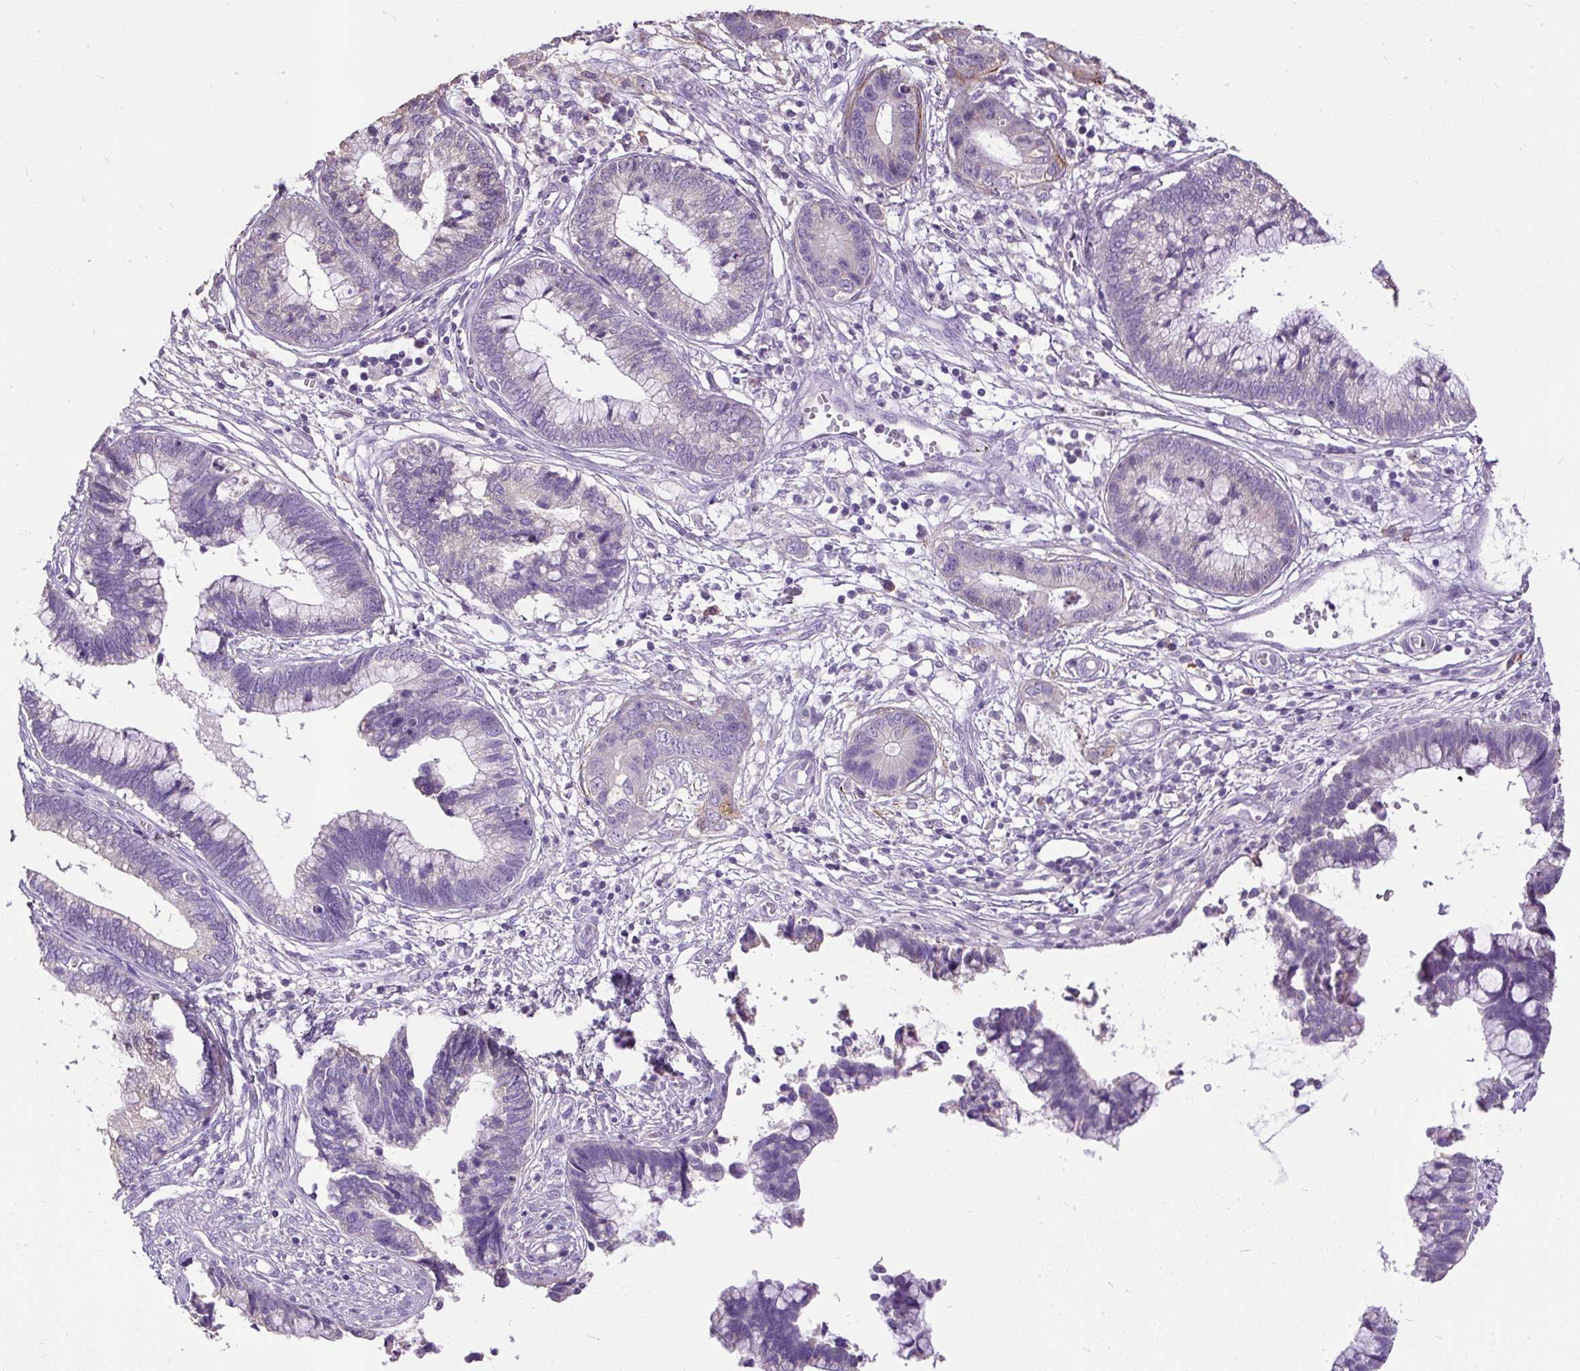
{"staining": {"intensity": "negative", "quantity": "none", "location": "none"}, "tissue": "cervical cancer", "cell_type": "Tumor cells", "image_type": "cancer", "snomed": [{"axis": "morphology", "description": "Adenocarcinoma, NOS"}, {"axis": "topography", "description": "Cervix"}], "caption": "The image shows no staining of tumor cells in cervical cancer (adenocarcinoma).", "gene": "GBX1", "patient": {"sex": "female", "age": 44}}